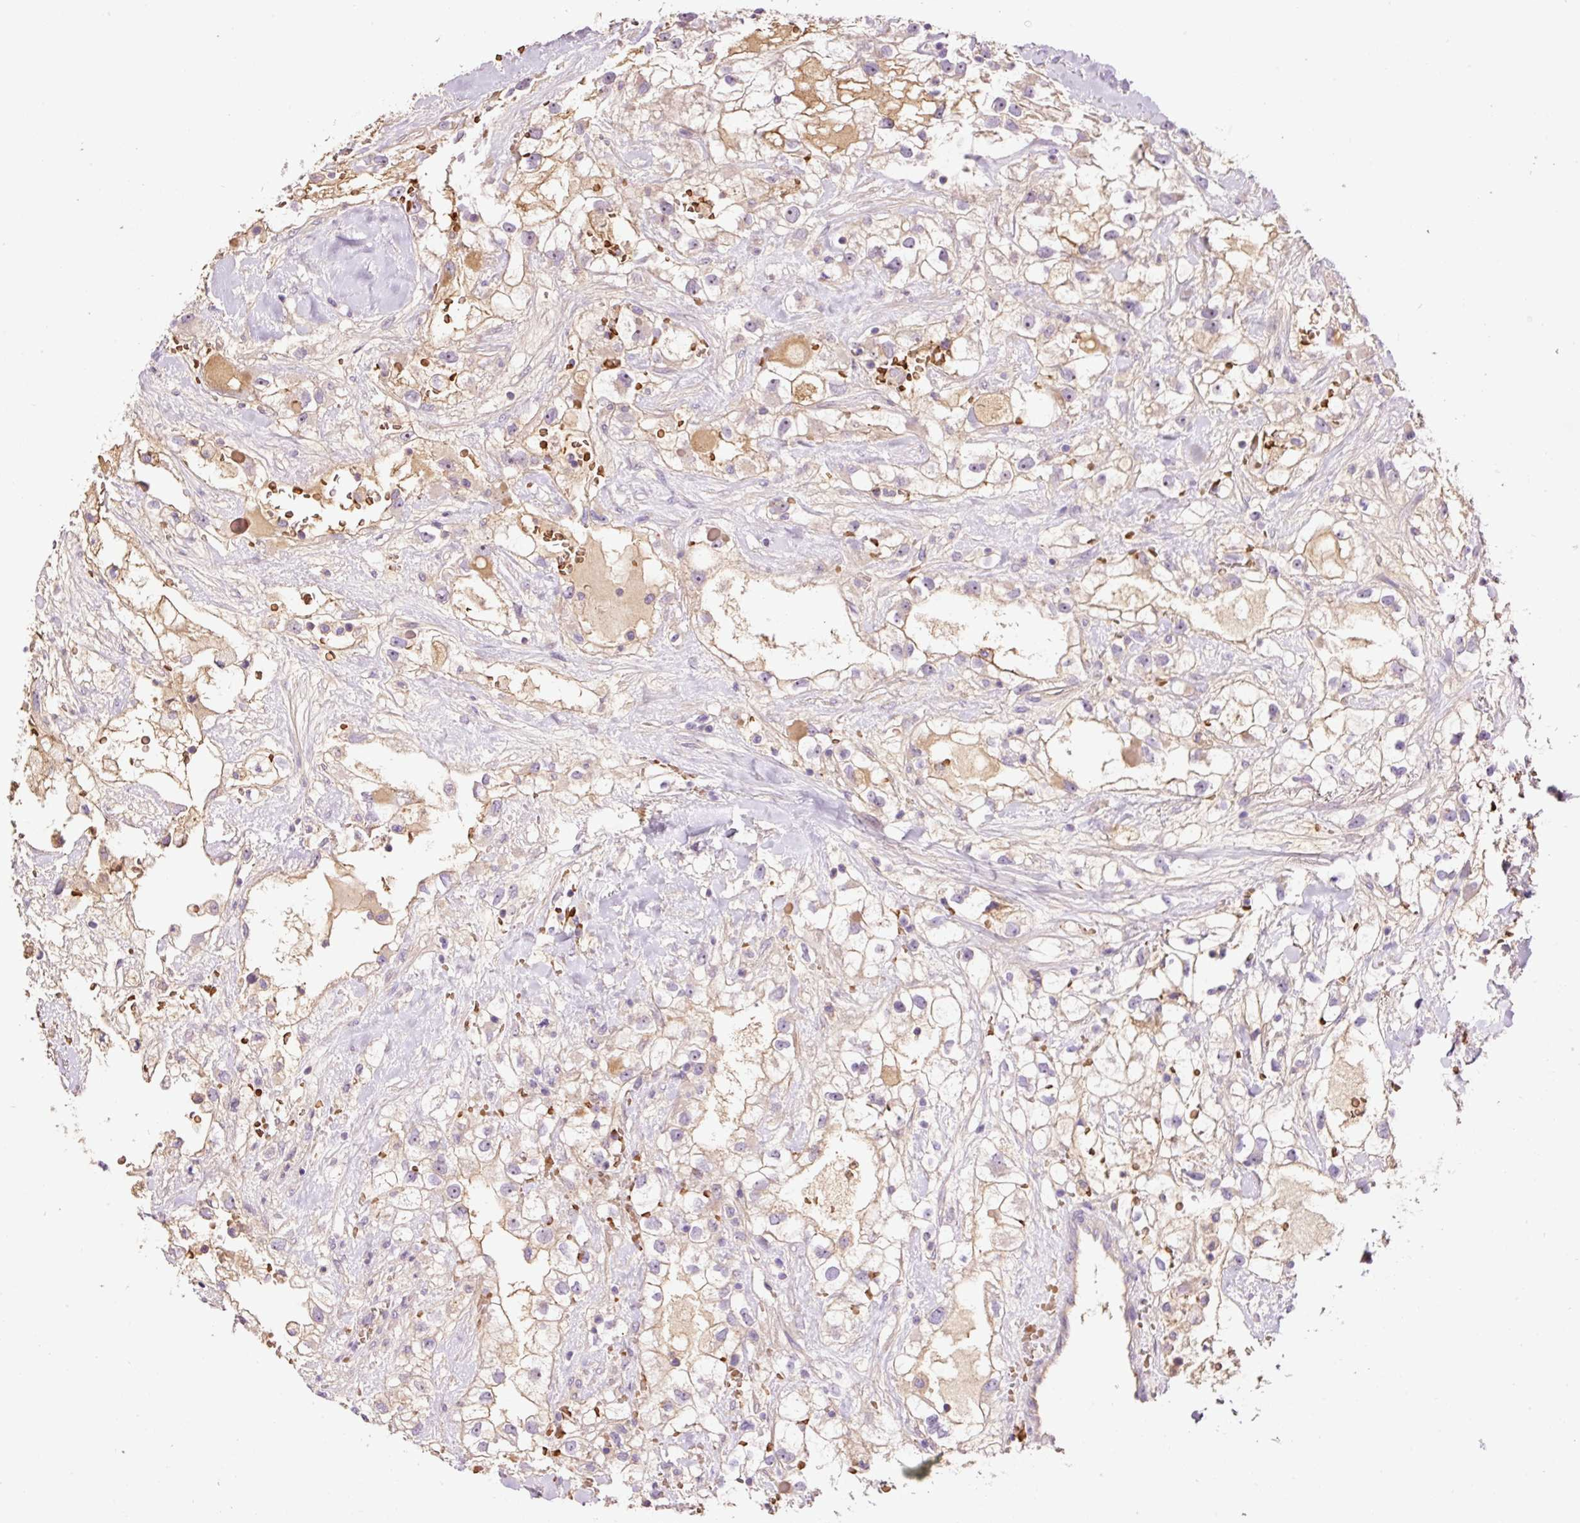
{"staining": {"intensity": "weak", "quantity": "<25%", "location": "cytoplasmic/membranous"}, "tissue": "renal cancer", "cell_type": "Tumor cells", "image_type": "cancer", "snomed": [{"axis": "morphology", "description": "Adenocarcinoma, NOS"}, {"axis": "topography", "description": "Kidney"}], "caption": "This is an IHC photomicrograph of human adenocarcinoma (renal). There is no staining in tumor cells.", "gene": "TMEM235", "patient": {"sex": "male", "age": 59}}